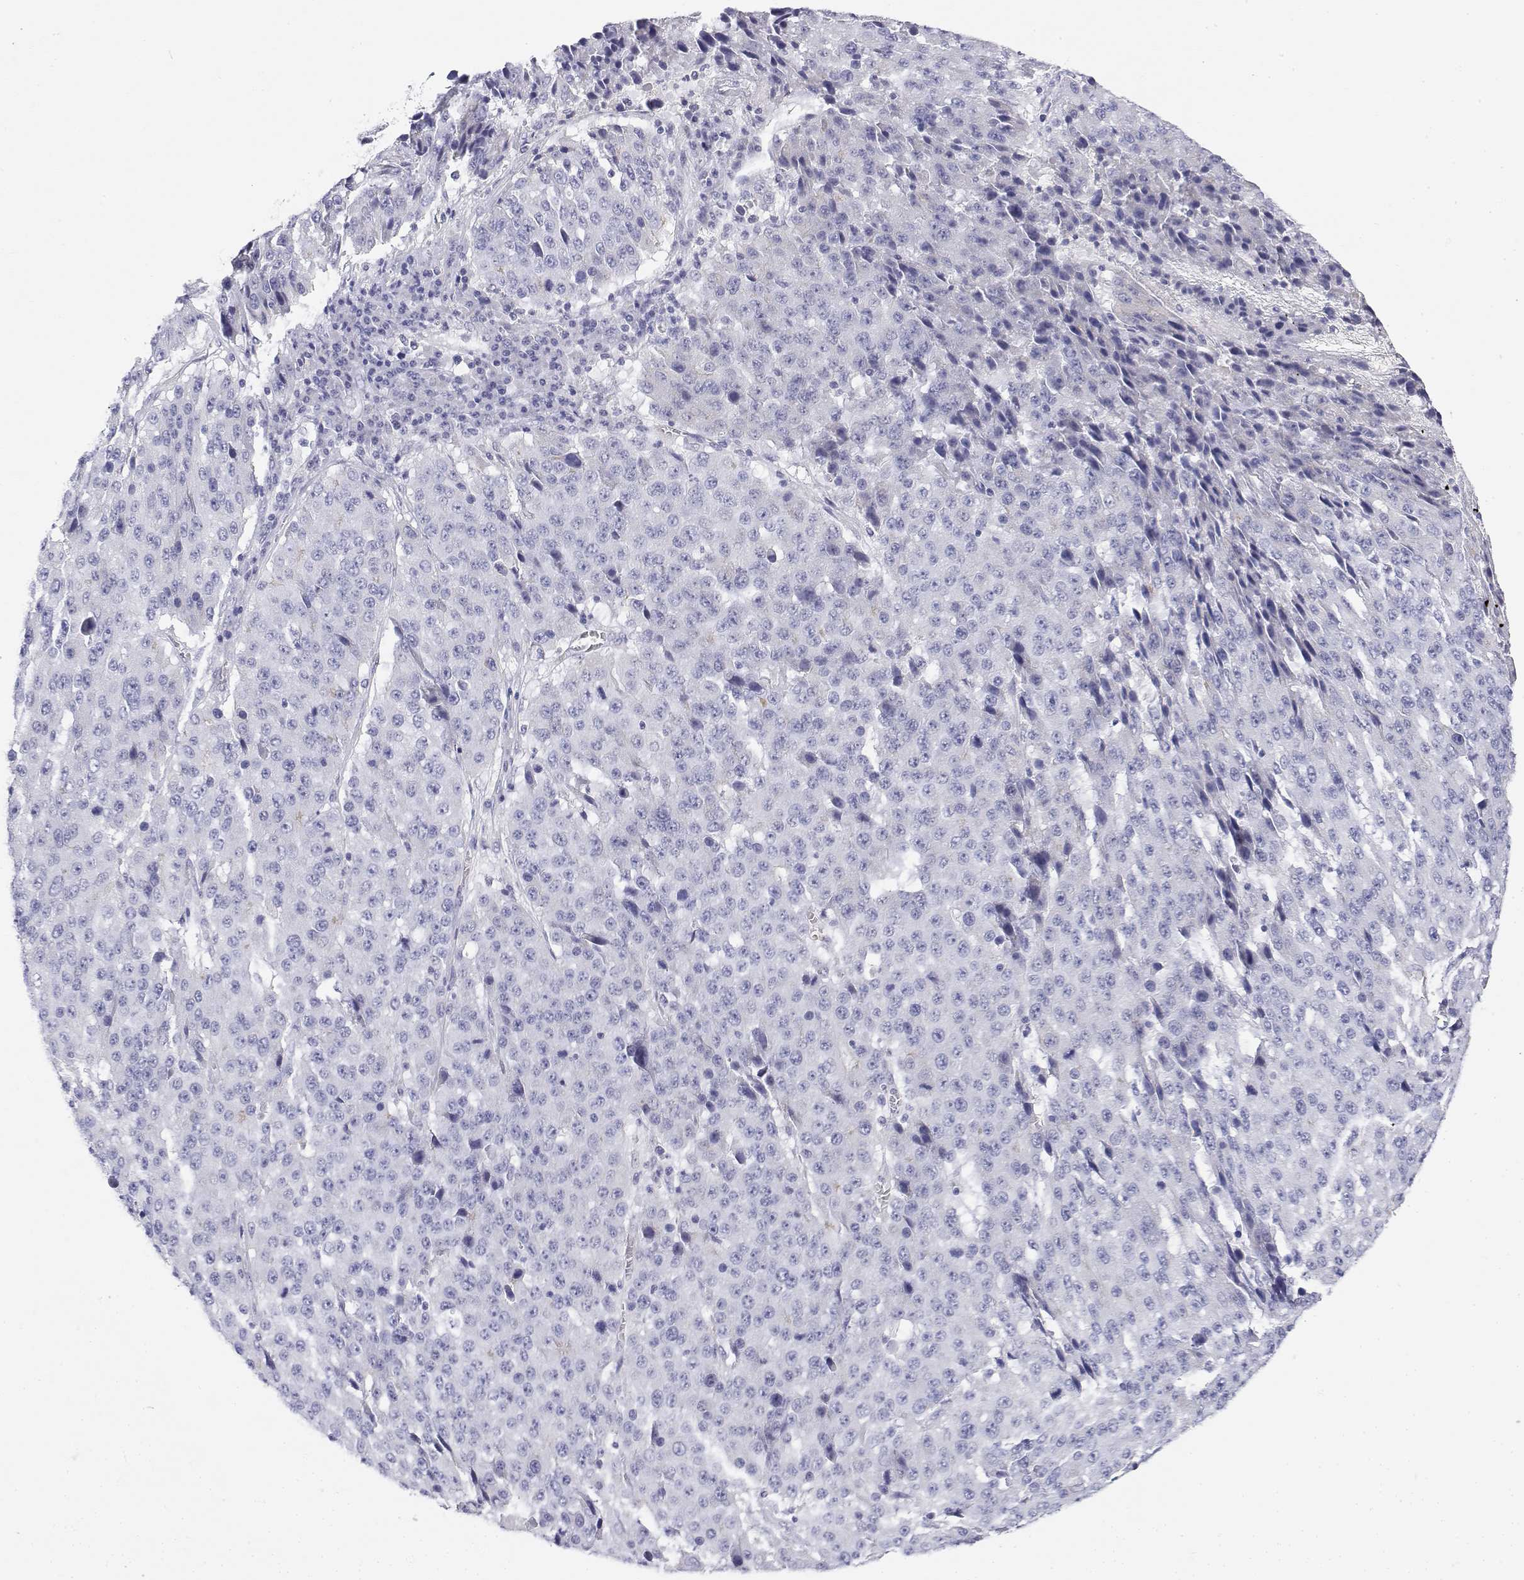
{"staining": {"intensity": "negative", "quantity": "none", "location": "none"}, "tissue": "stomach cancer", "cell_type": "Tumor cells", "image_type": "cancer", "snomed": [{"axis": "morphology", "description": "Adenocarcinoma, NOS"}, {"axis": "topography", "description": "Stomach"}], "caption": "This is an immunohistochemistry histopathology image of stomach cancer. There is no staining in tumor cells.", "gene": "MISP", "patient": {"sex": "male", "age": 71}}